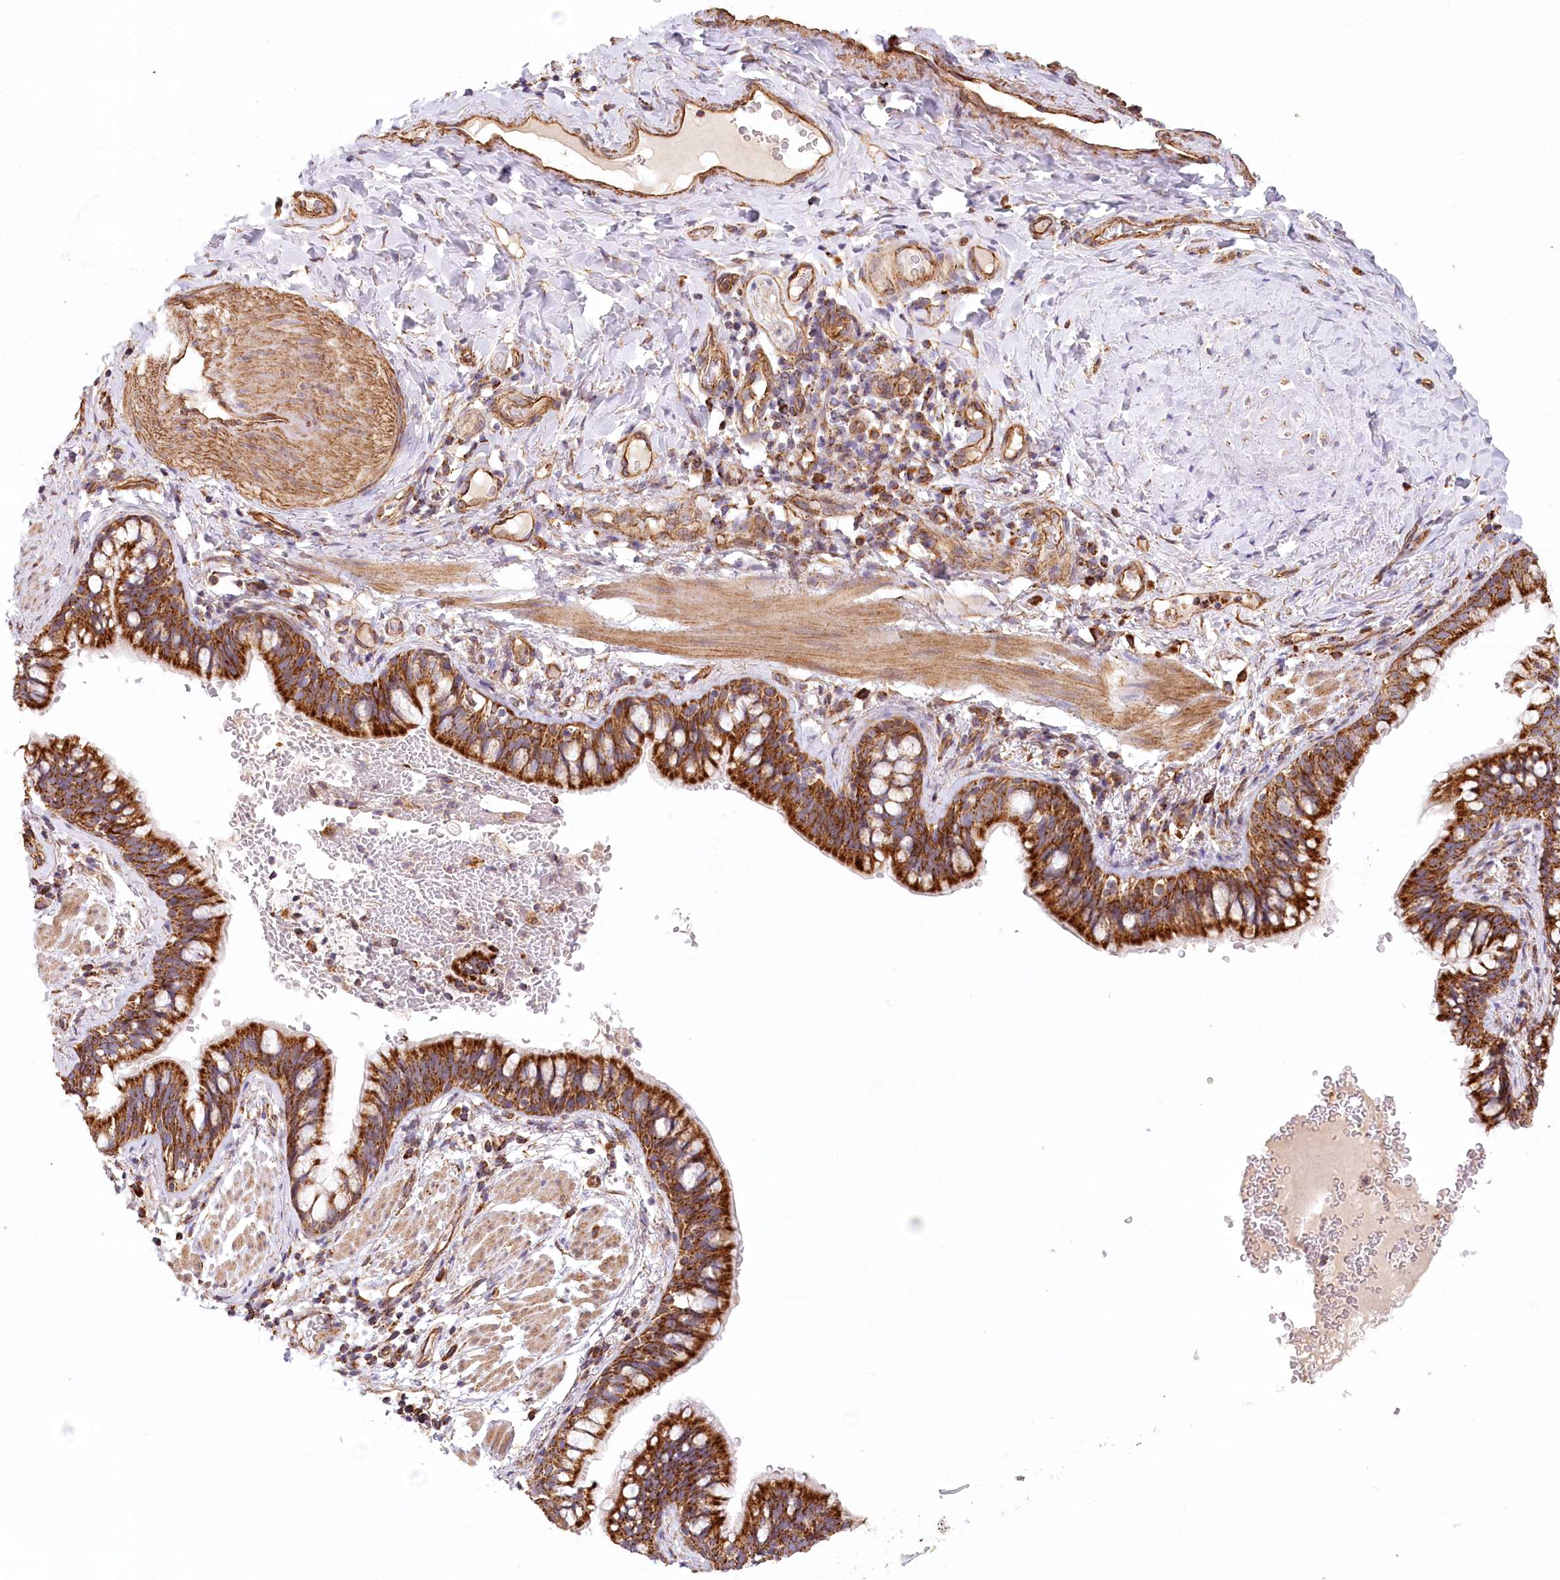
{"staining": {"intensity": "strong", "quantity": ">75%", "location": "cytoplasmic/membranous"}, "tissue": "bronchus", "cell_type": "Respiratory epithelial cells", "image_type": "normal", "snomed": [{"axis": "morphology", "description": "Normal tissue, NOS"}, {"axis": "topography", "description": "Cartilage tissue"}, {"axis": "topography", "description": "Bronchus"}], "caption": "Strong cytoplasmic/membranous expression is present in approximately >75% of respiratory epithelial cells in normal bronchus.", "gene": "UMPS", "patient": {"sex": "female", "age": 36}}